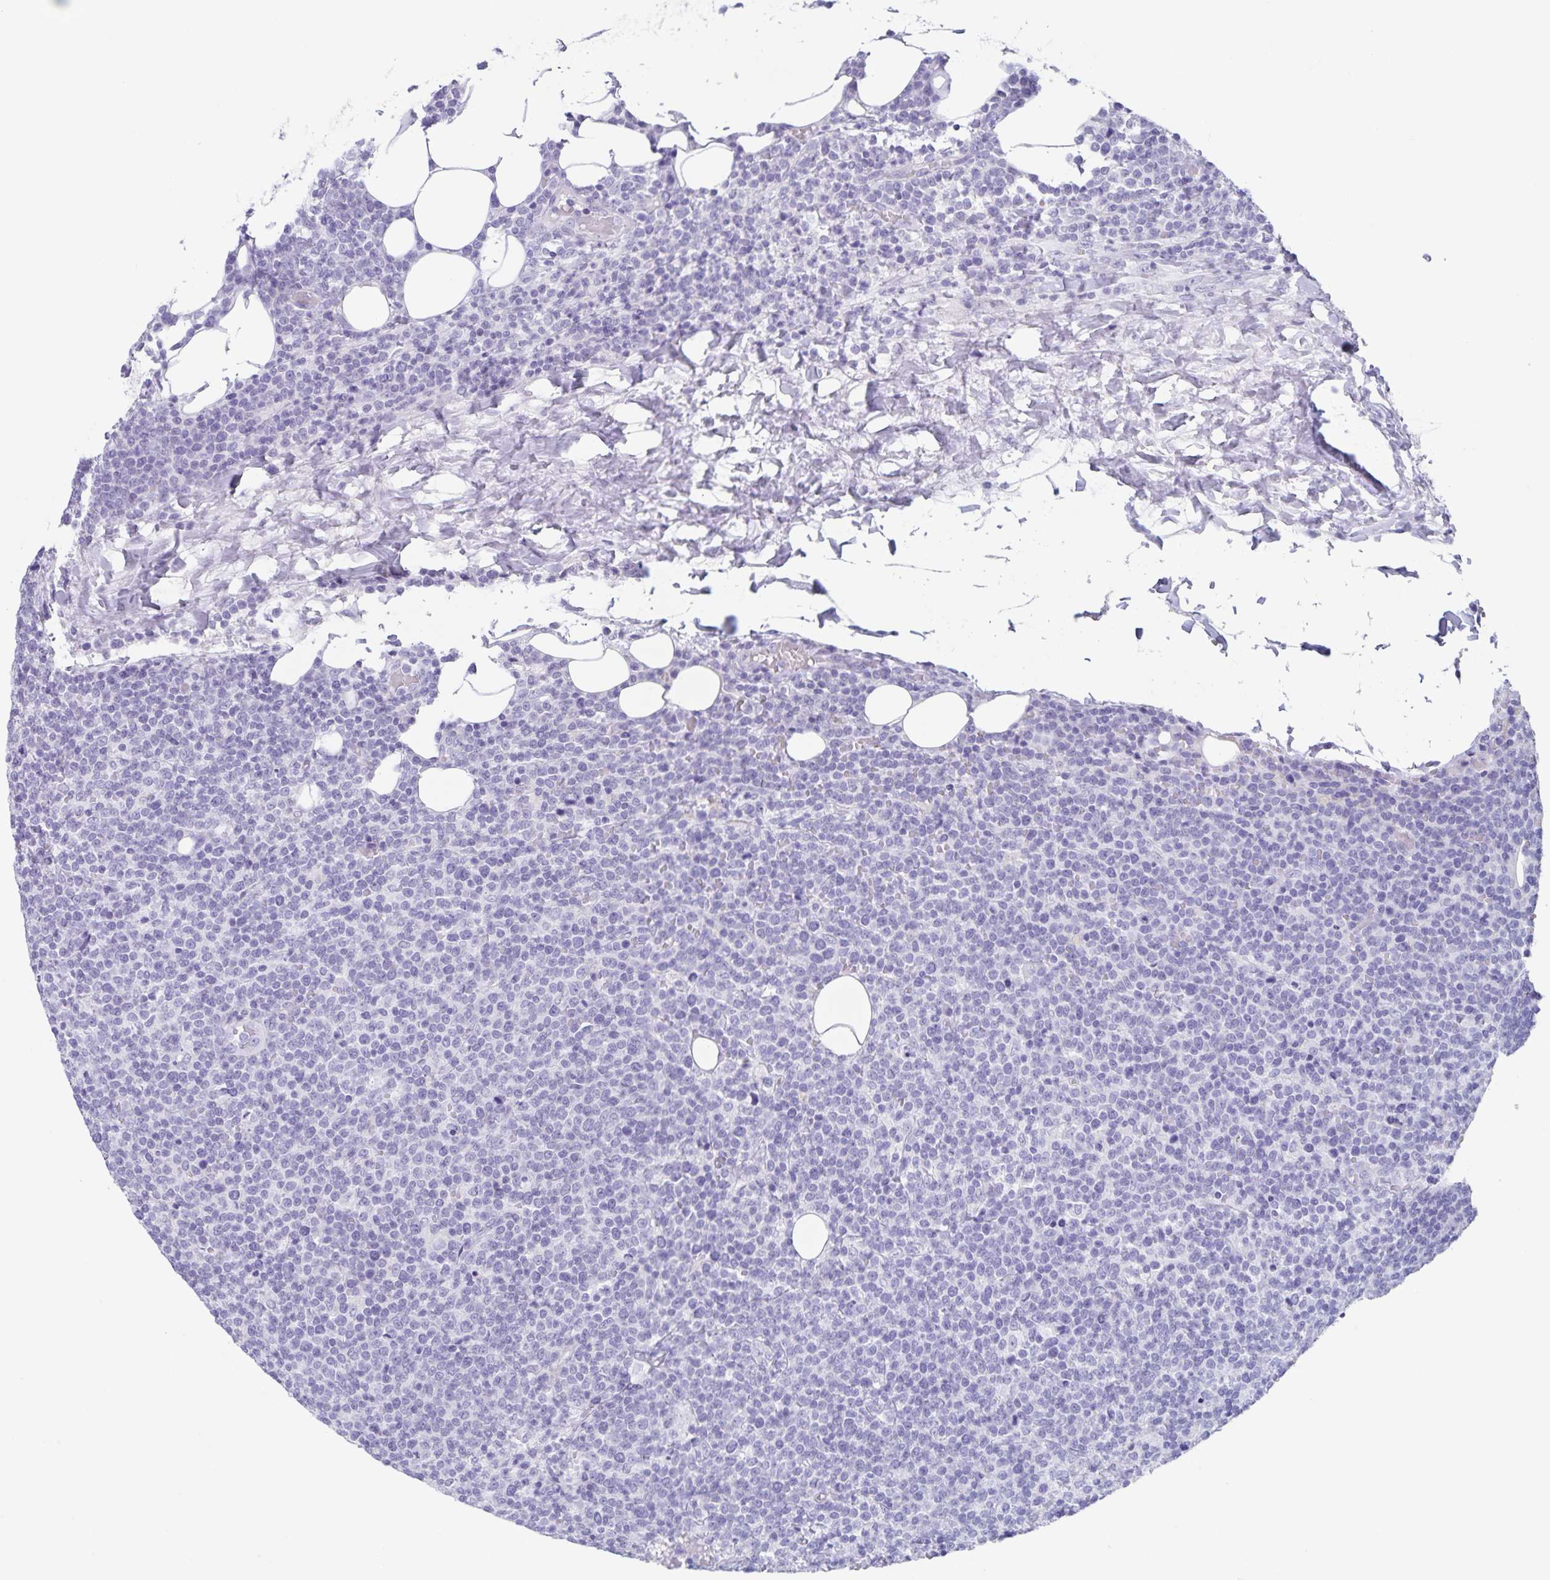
{"staining": {"intensity": "negative", "quantity": "none", "location": "none"}, "tissue": "lymphoma", "cell_type": "Tumor cells", "image_type": "cancer", "snomed": [{"axis": "morphology", "description": "Malignant lymphoma, non-Hodgkin's type, High grade"}, {"axis": "topography", "description": "Lymph node"}], "caption": "Immunohistochemistry (IHC) image of lymphoma stained for a protein (brown), which shows no expression in tumor cells.", "gene": "C11orf42", "patient": {"sex": "male", "age": 61}}